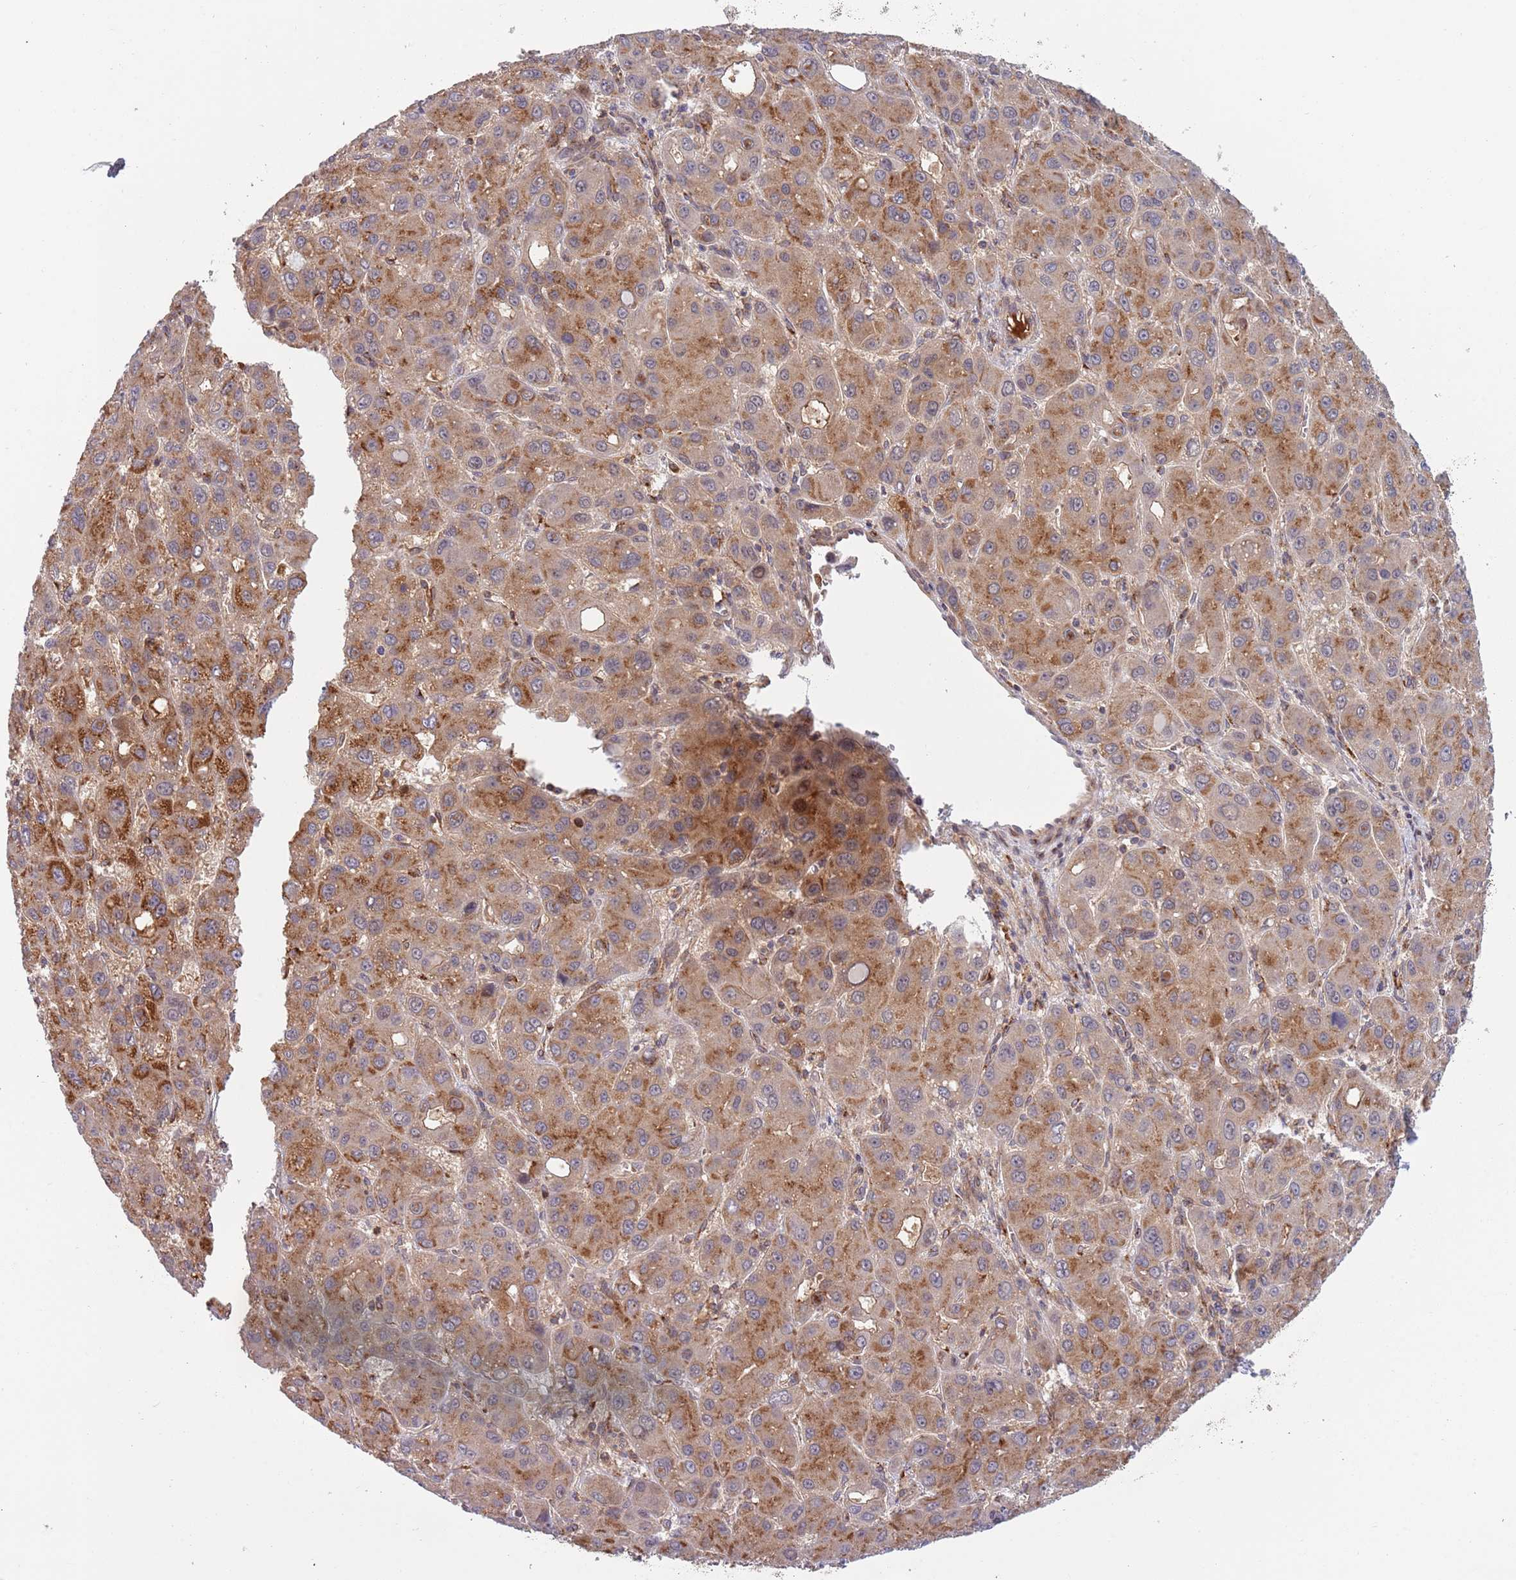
{"staining": {"intensity": "moderate", "quantity": "25%-75%", "location": "cytoplasmic/membranous"}, "tissue": "liver cancer", "cell_type": "Tumor cells", "image_type": "cancer", "snomed": [{"axis": "morphology", "description": "Carcinoma, Hepatocellular, NOS"}, {"axis": "topography", "description": "Liver"}], "caption": "This is an image of immunohistochemistry staining of hepatocellular carcinoma (liver), which shows moderate expression in the cytoplasmic/membranous of tumor cells.", "gene": "BTBD7", "patient": {"sex": "male", "age": 55}}